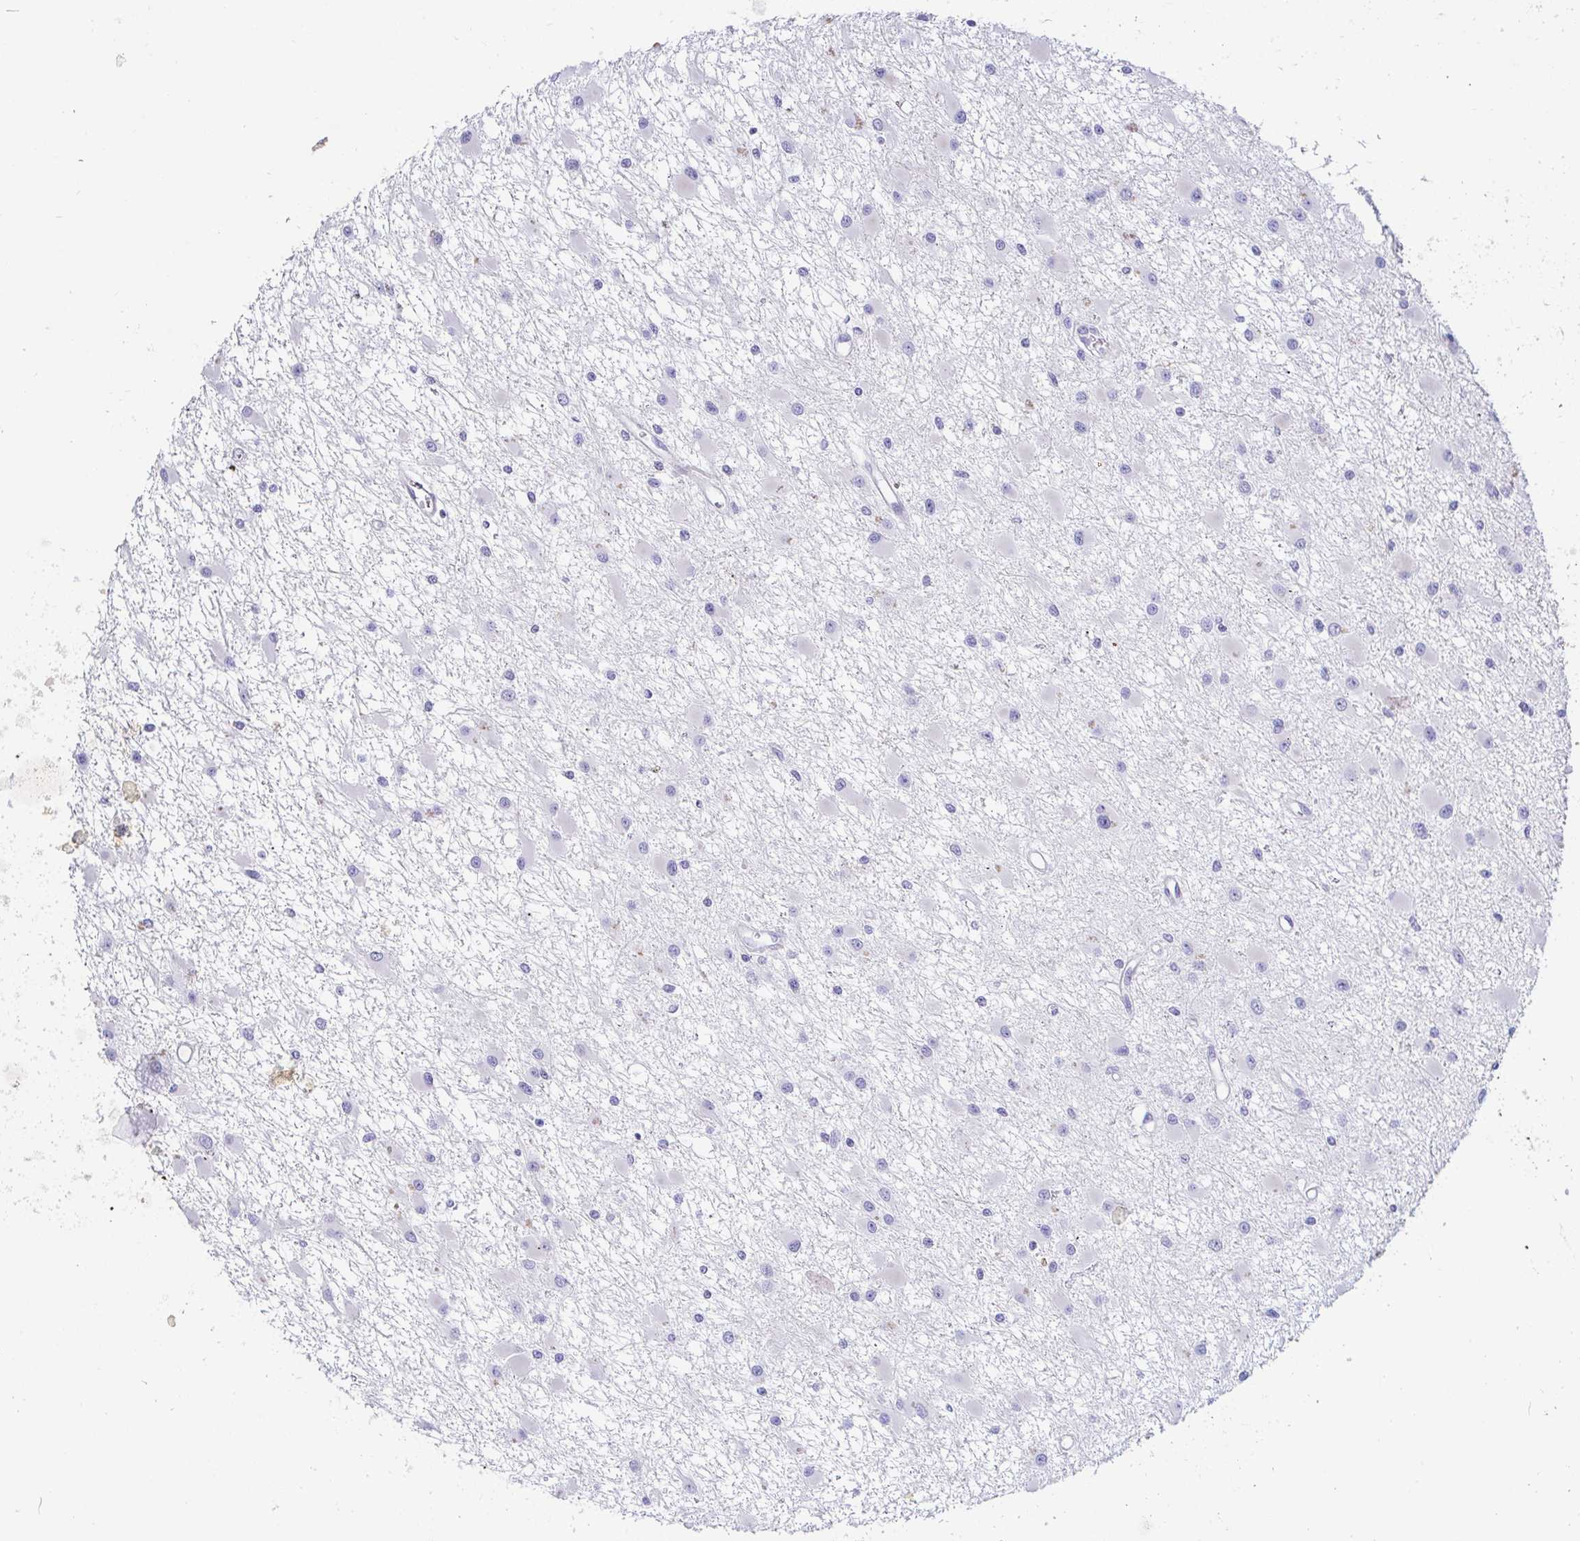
{"staining": {"intensity": "negative", "quantity": "none", "location": "none"}, "tissue": "glioma", "cell_type": "Tumor cells", "image_type": "cancer", "snomed": [{"axis": "morphology", "description": "Glioma, malignant, High grade"}, {"axis": "topography", "description": "Brain"}], "caption": "This is an immunohistochemistry histopathology image of human glioma. There is no expression in tumor cells.", "gene": "PINLYP", "patient": {"sex": "male", "age": 54}}